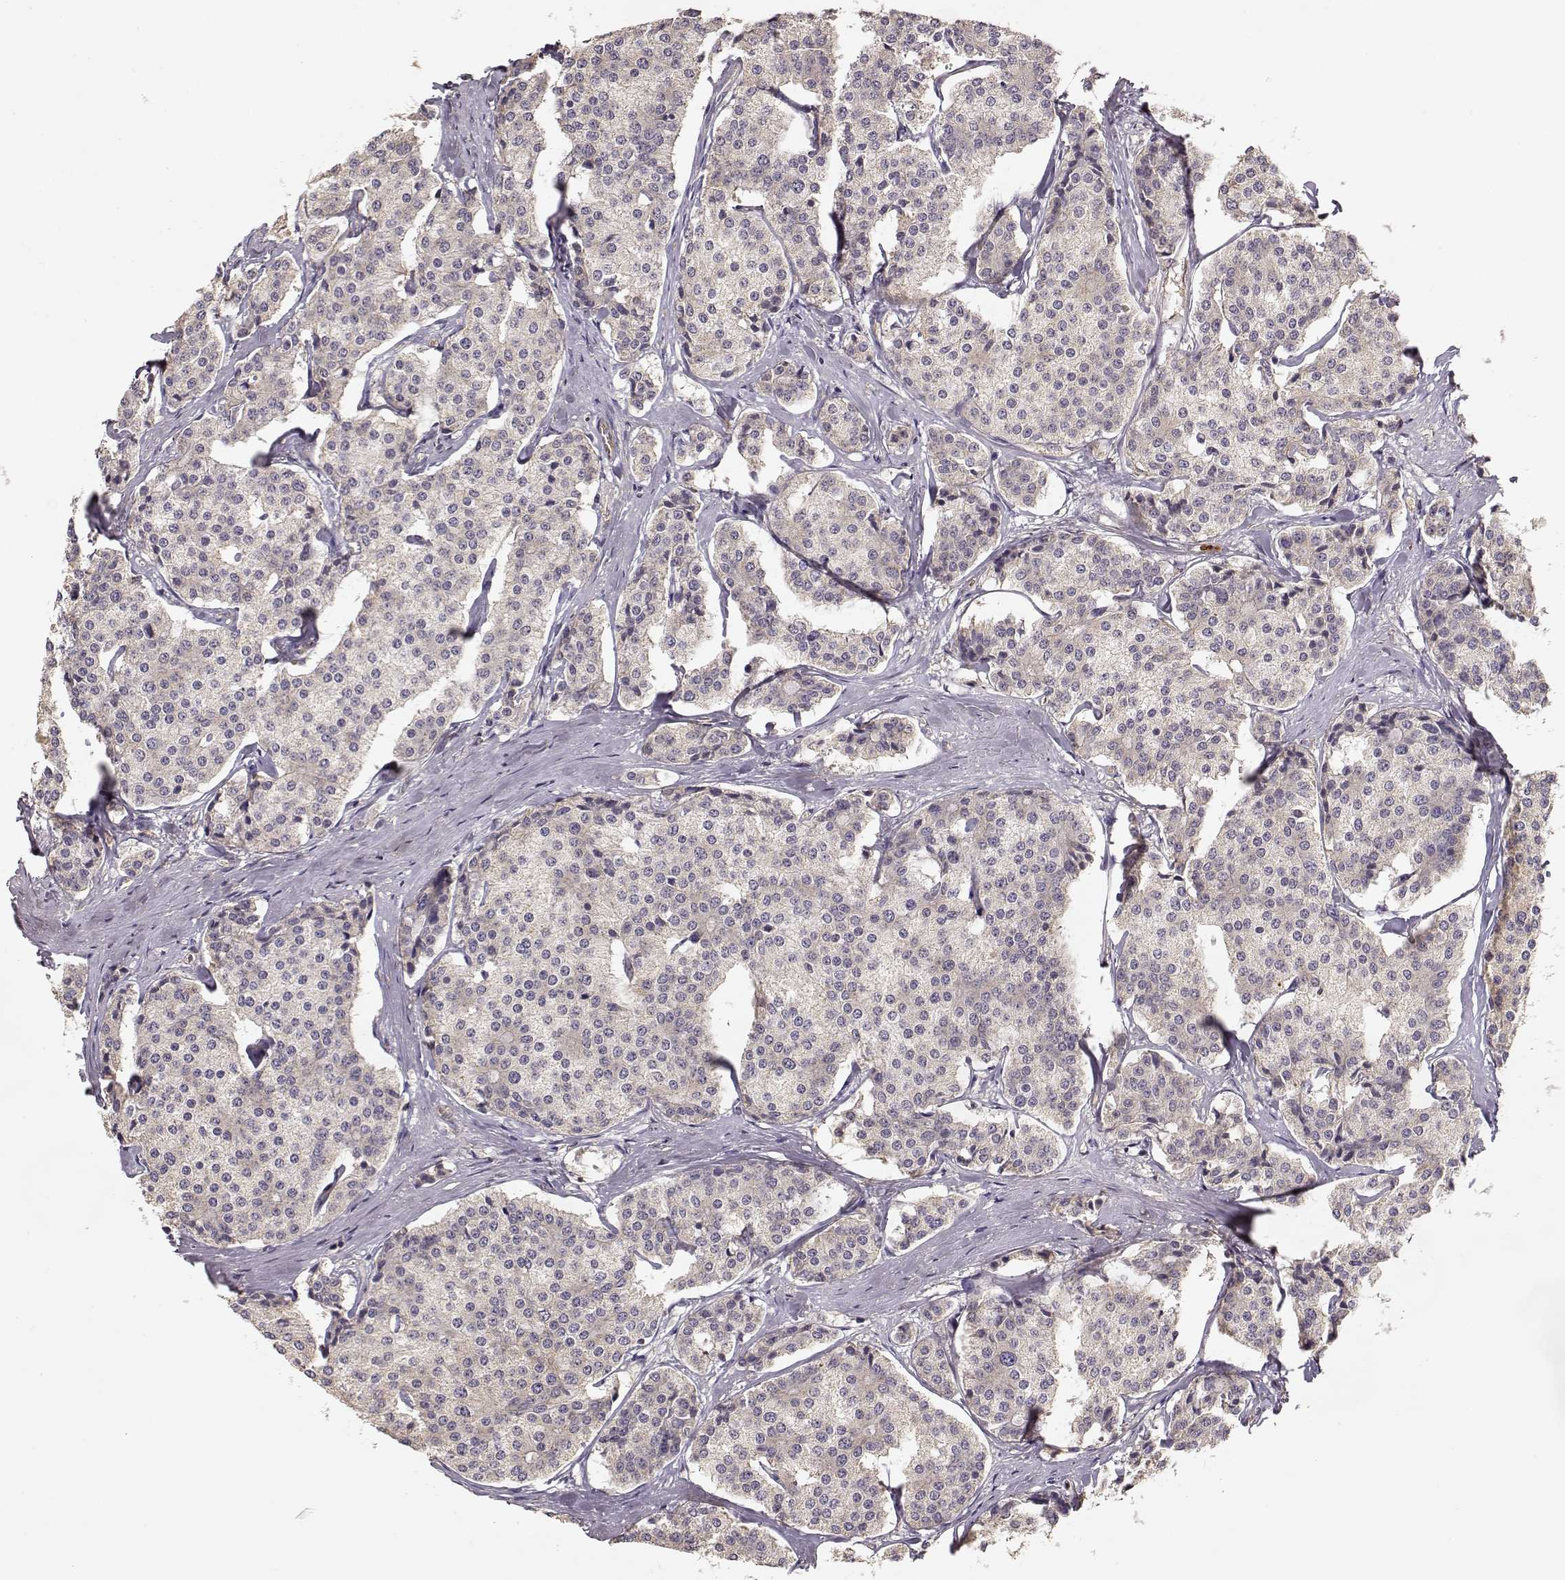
{"staining": {"intensity": "negative", "quantity": "none", "location": "none"}, "tissue": "carcinoid", "cell_type": "Tumor cells", "image_type": "cancer", "snomed": [{"axis": "morphology", "description": "Carcinoid, malignant, NOS"}, {"axis": "topography", "description": "Small intestine"}], "caption": "The photomicrograph shows no staining of tumor cells in carcinoid.", "gene": "ARHGEF2", "patient": {"sex": "female", "age": 65}}